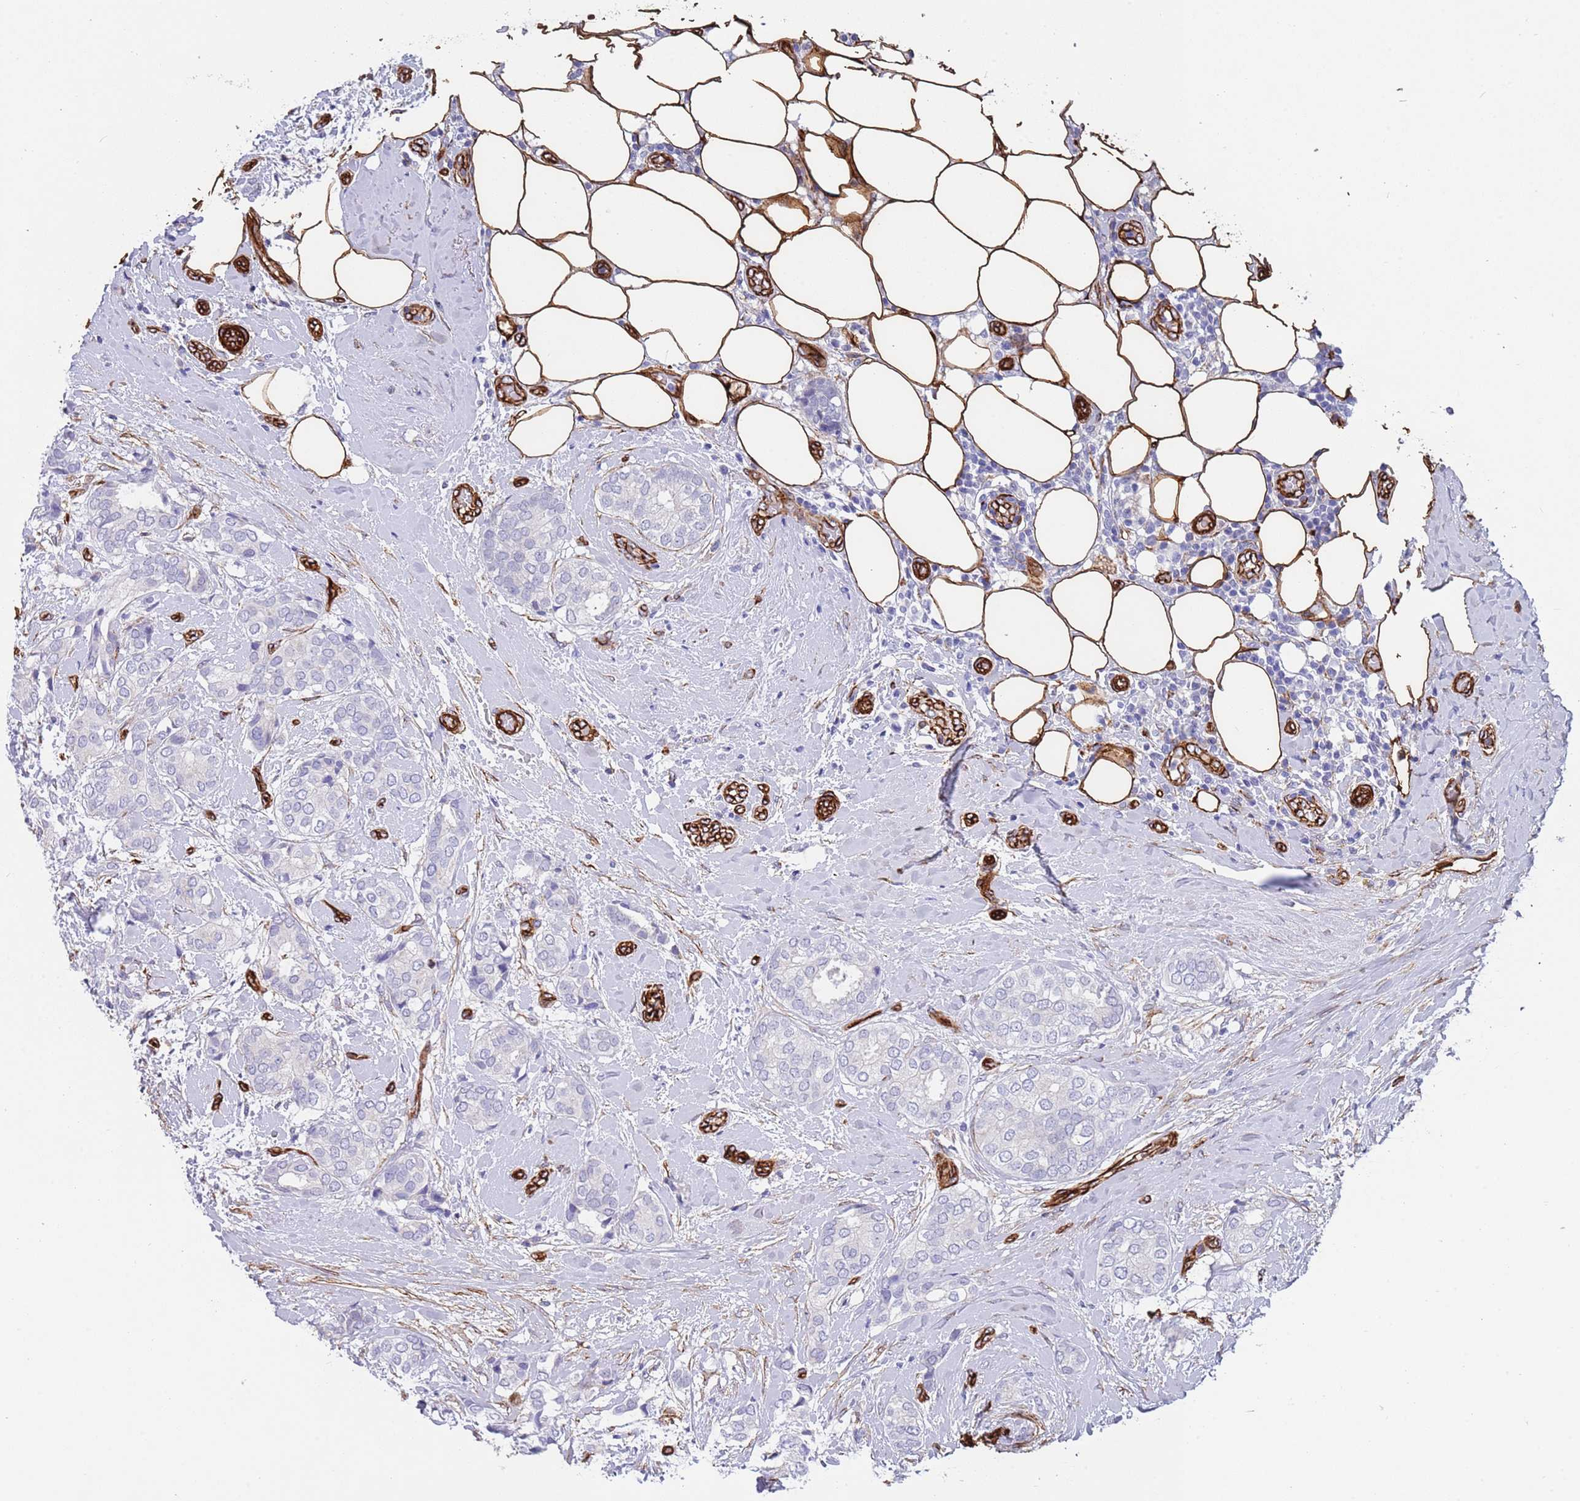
{"staining": {"intensity": "negative", "quantity": "none", "location": "none"}, "tissue": "breast cancer", "cell_type": "Tumor cells", "image_type": "cancer", "snomed": [{"axis": "morphology", "description": "Duct carcinoma"}, {"axis": "topography", "description": "Breast"}], "caption": "High power microscopy histopathology image of an IHC micrograph of breast cancer, revealing no significant expression in tumor cells.", "gene": "CAV2", "patient": {"sex": "female", "age": 73}}